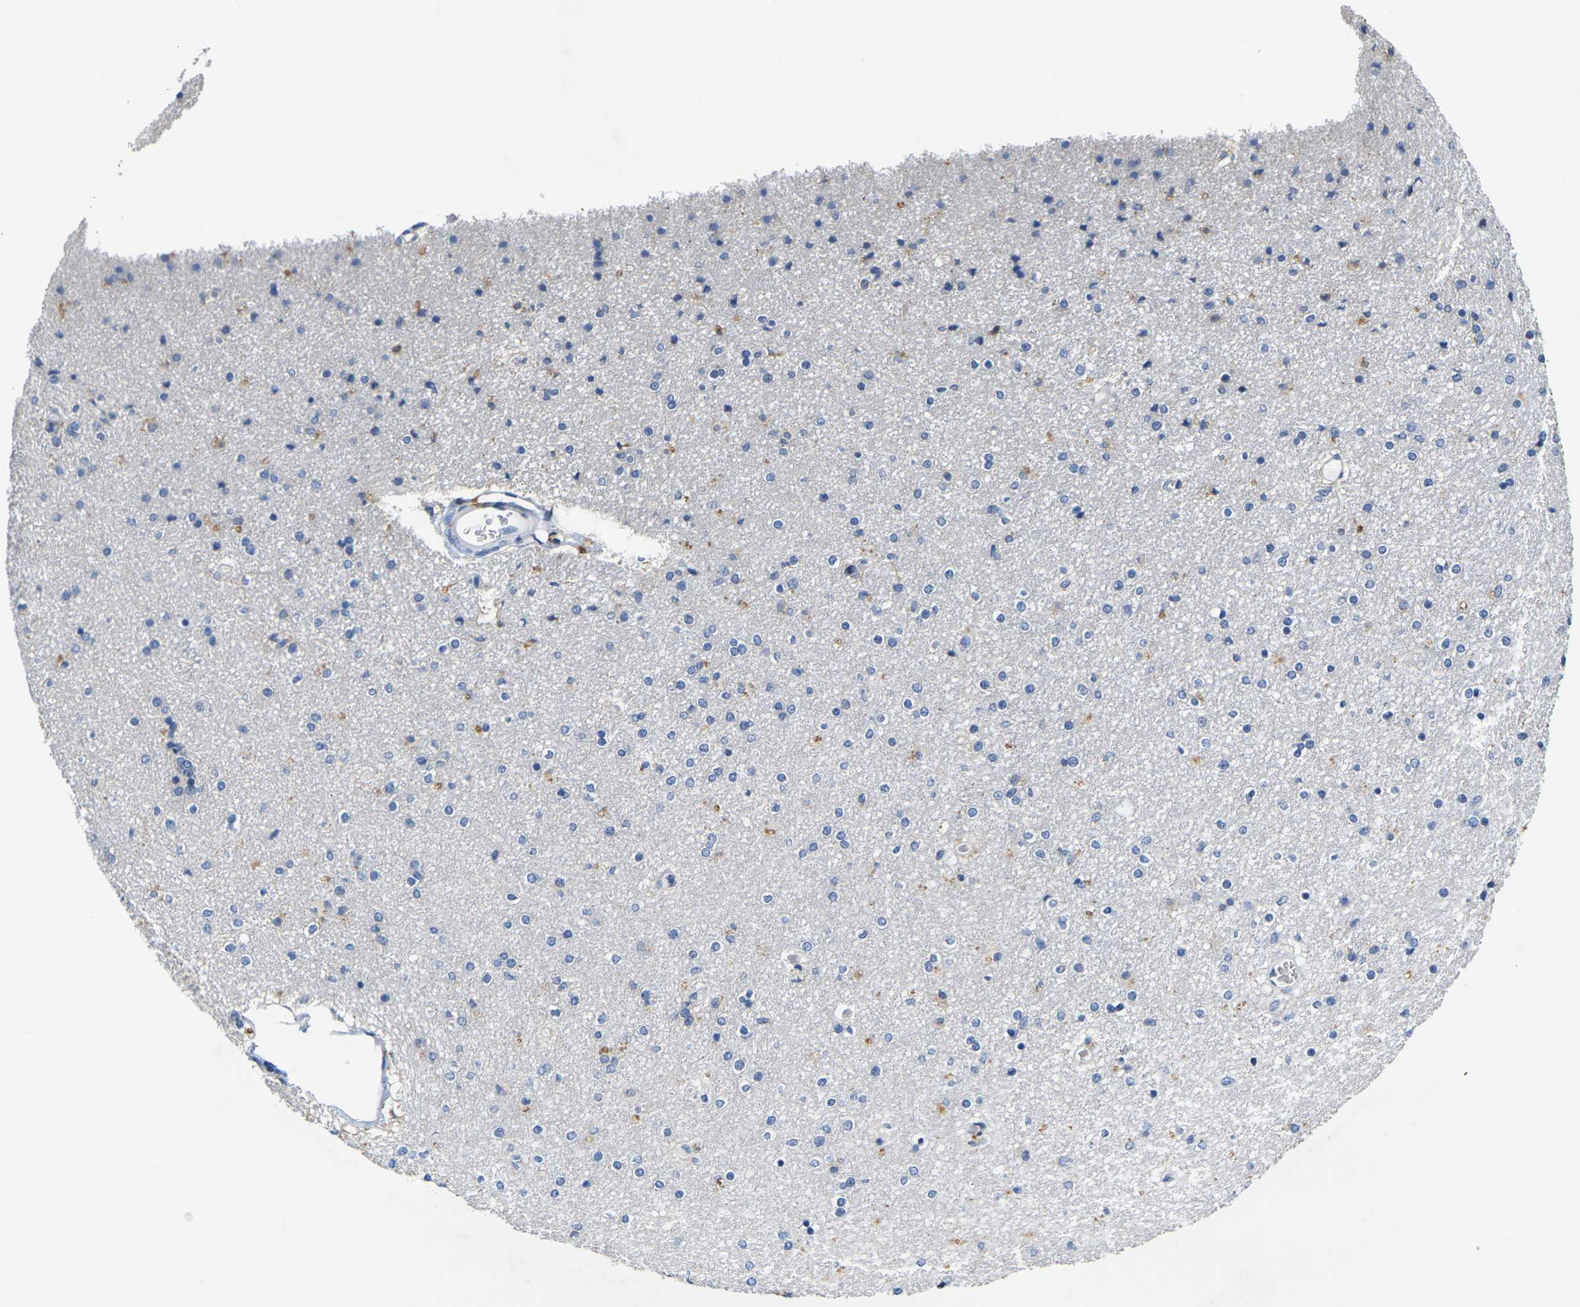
{"staining": {"intensity": "moderate", "quantity": "<25%", "location": "cytoplasmic/membranous"}, "tissue": "caudate", "cell_type": "Glial cells", "image_type": "normal", "snomed": [{"axis": "morphology", "description": "Normal tissue, NOS"}, {"axis": "topography", "description": "Lateral ventricle wall"}], "caption": "The micrograph demonstrates immunohistochemical staining of normal caudate. There is moderate cytoplasmic/membranous expression is identified in about <25% of glial cells.", "gene": "NOCT", "patient": {"sex": "female", "age": 54}}